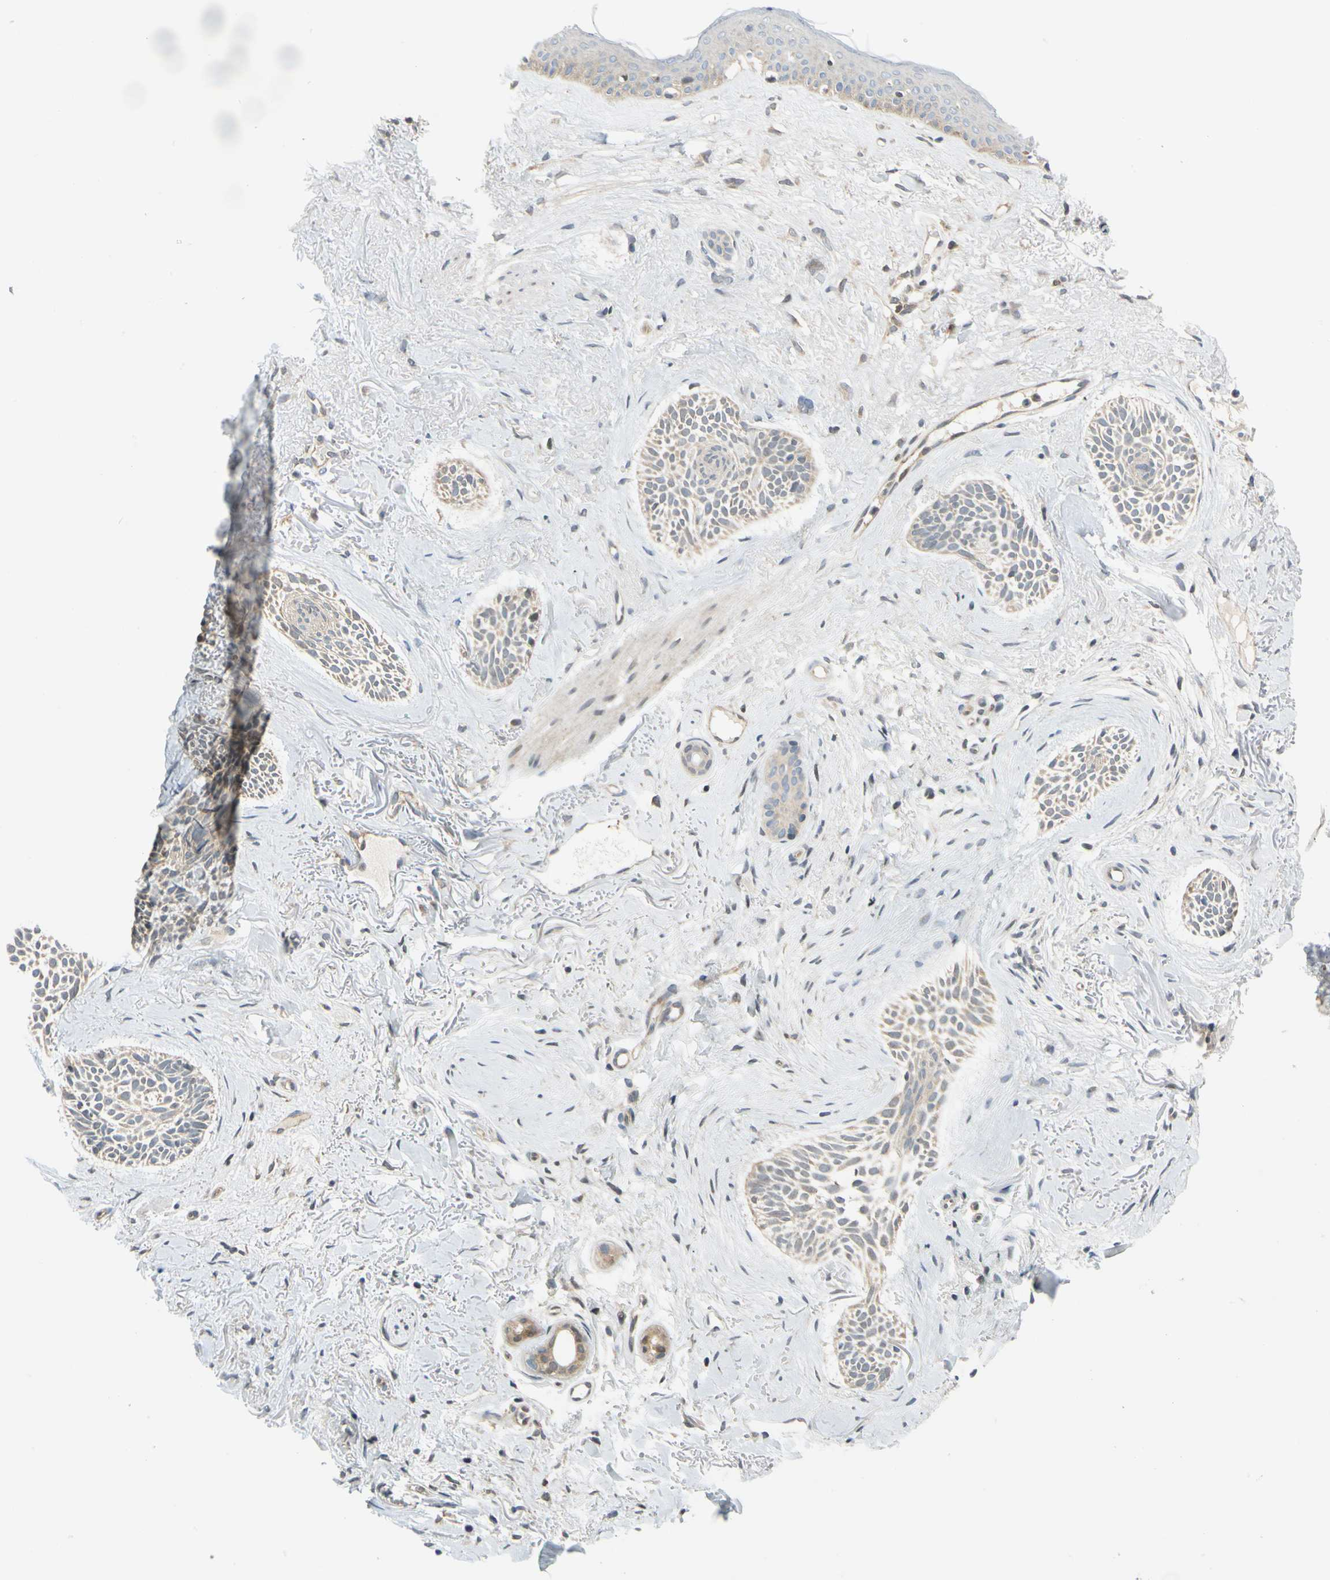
{"staining": {"intensity": "weak", "quantity": "<25%", "location": "cytoplasmic/membranous"}, "tissue": "skin cancer", "cell_type": "Tumor cells", "image_type": "cancer", "snomed": [{"axis": "morphology", "description": "Normal tissue, NOS"}, {"axis": "morphology", "description": "Basal cell carcinoma"}, {"axis": "topography", "description": "Skin"}], "caption": "Image shows no significant protein positivity in tumor cells of basal cell carcinoma (skin). Brightfield microscopy of IHC stained with DAB (3,3'-diaminobenzidine) (brown) and hematoxylin (blue), captured at high magnification.", "gene": "MAPK9", "patient": {"sex": "female", "age": 84}}